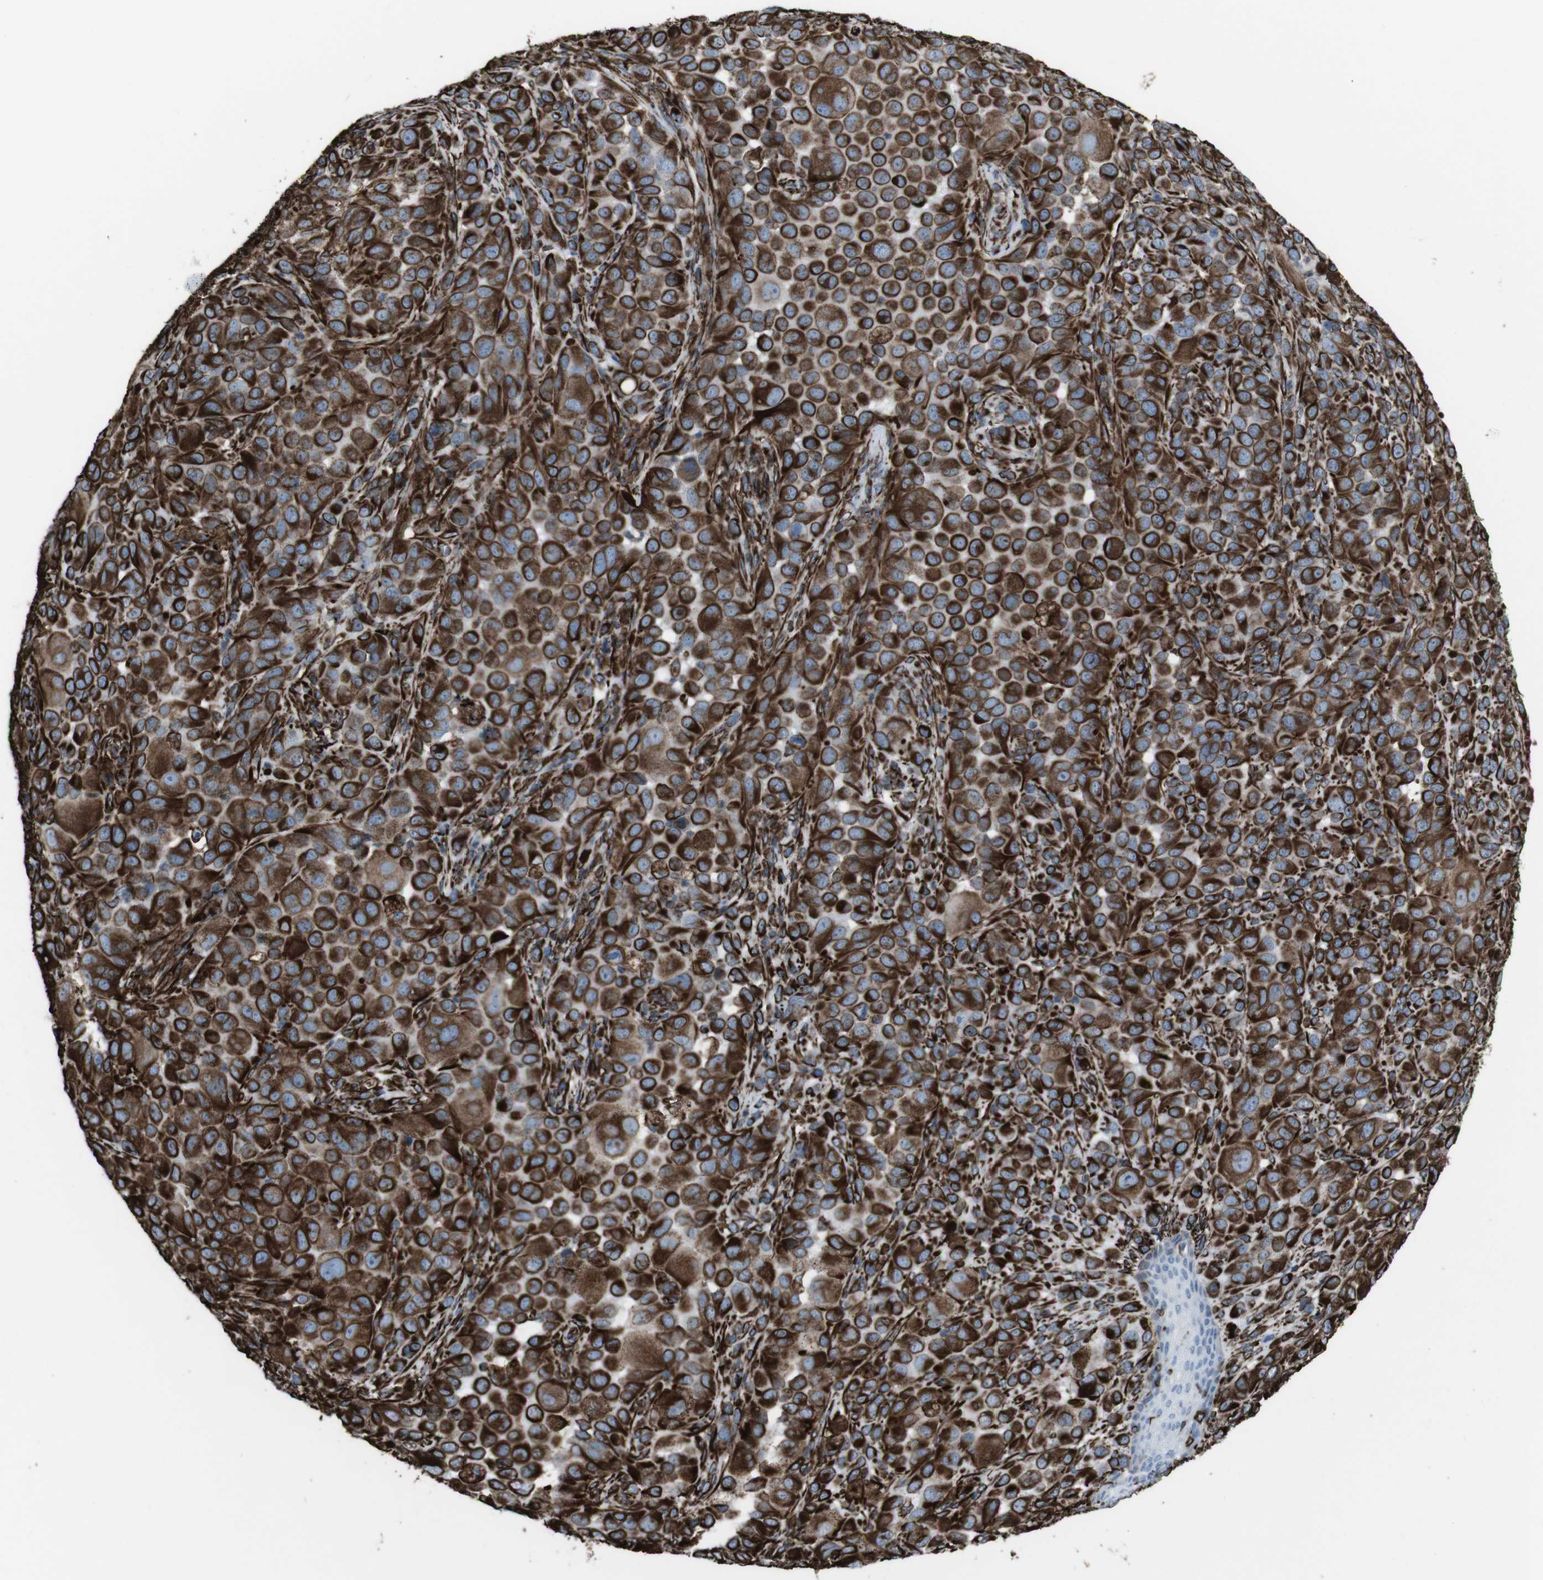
{"staining": {"intensity": "strong", "quantity": ">75%", "location": "cytoplasmic/membranous"}, "tissue": "melanoma", "cell_type": "Tumor cells", "image_type": "cancer", "snomed": [{"axis": "morphology", "description": "Malignant melanoma, NOS"}, {"axis": "topography", "description": "Skin"}], "caption": "High-power microscopy captured an immunohistochemistry micrograph of malignant melanoma, revealing strong cytoplasmic/membranous staining in about >75% of tumor cells.", "gene": "ZDHHC6", "patient": {"sex": "male", "age": 96}}